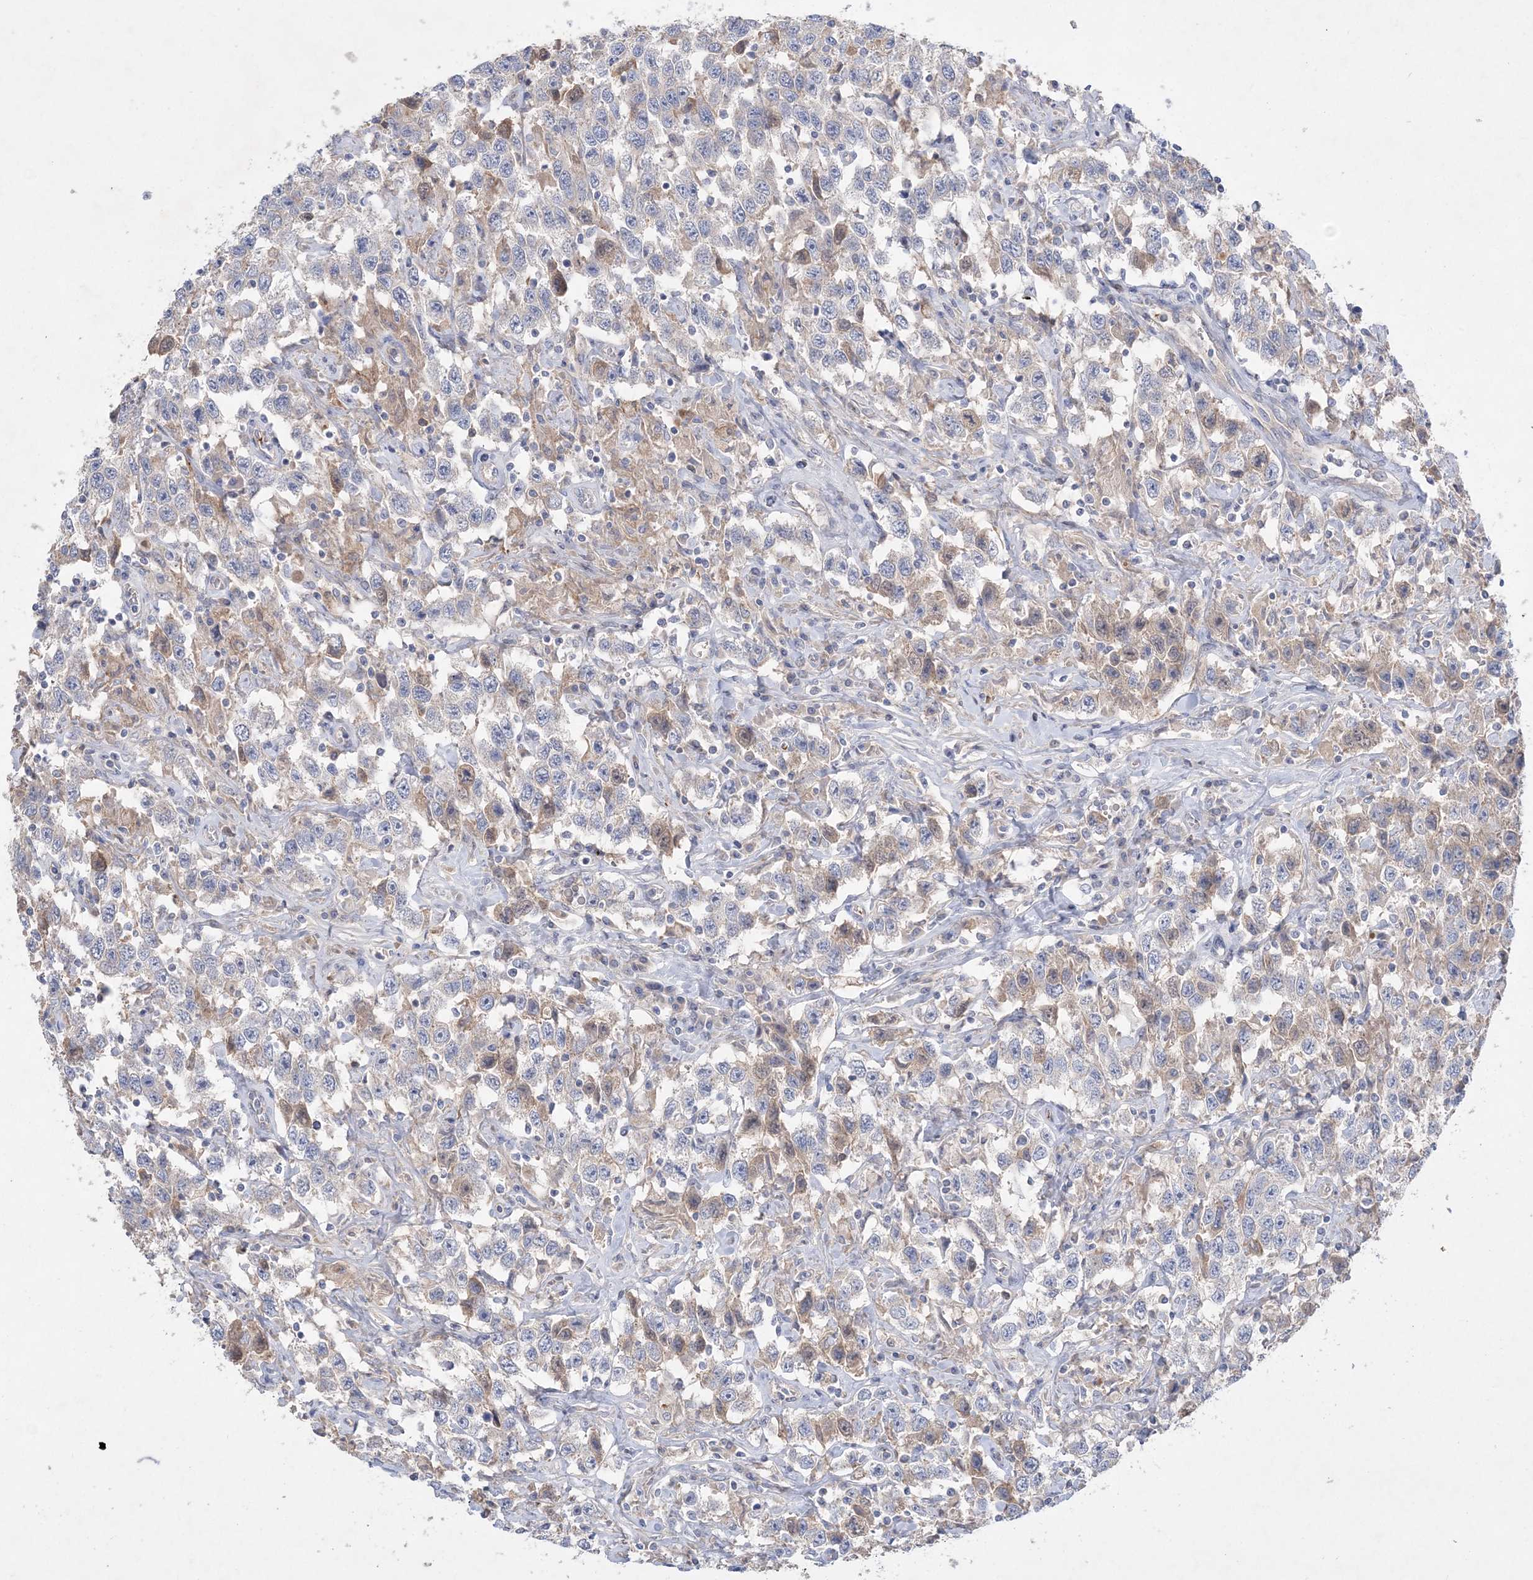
{"staining": {"intensity": "negative", "quantity": "none", "location": "none"}, "tissue": "testis cancer", "cell_type": "Tumor cells", "image_type": "cancer", "snomed": [{"axis": "morphology", "description": "Seminoma, NOS"}, {"axis": "topography", "description": "Testis"}], "caption": "Protein analysis of testis seminoma demonstrates no significant positivity in tumor cells. (DAB immunohistochemistry, high magnification).", "gene": "ADCK2", "patient": {"sex": "male", "age": 41}}